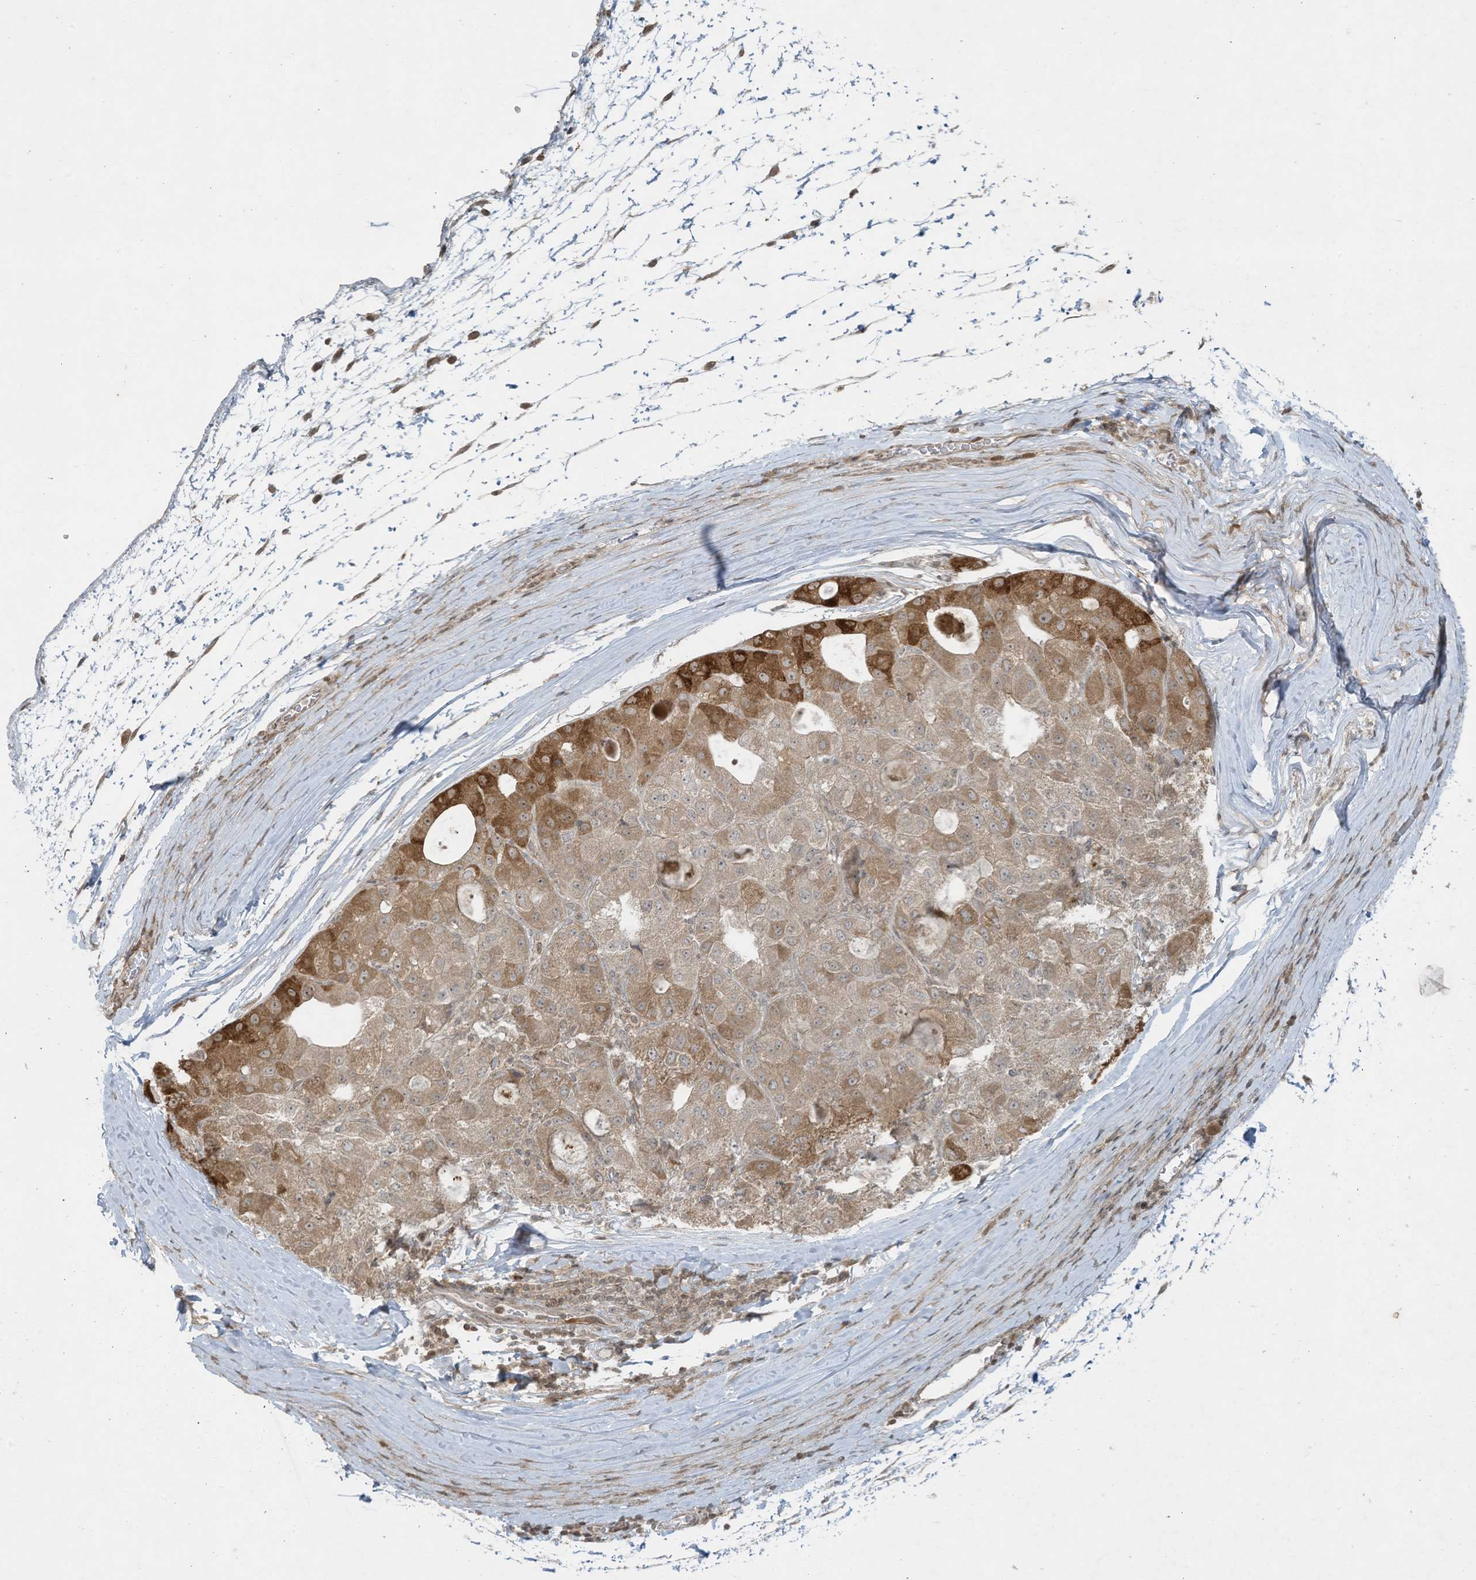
{"staining": {"intensity": "strong", "quantity": "<25%", "location": "cytoplasmic/membranous"}, "tissue": "liver cancer", "cell_type": "Tumor cells", "image_type": "cancer", "snomed": [{"axis": "morphology", "description": "Carcinoma, Hepatocellular, NOS"}, {"axis": "topography", "description": "Liver"}], "caption": "Tumor cells exhibit medium levels of strong cytoplasmic/membranous positivity in approximately <25% of cells in liver hepatocellular carcinoma.", "gene": "ZNF263", "patient": {"sex": "male", "age": 80}}